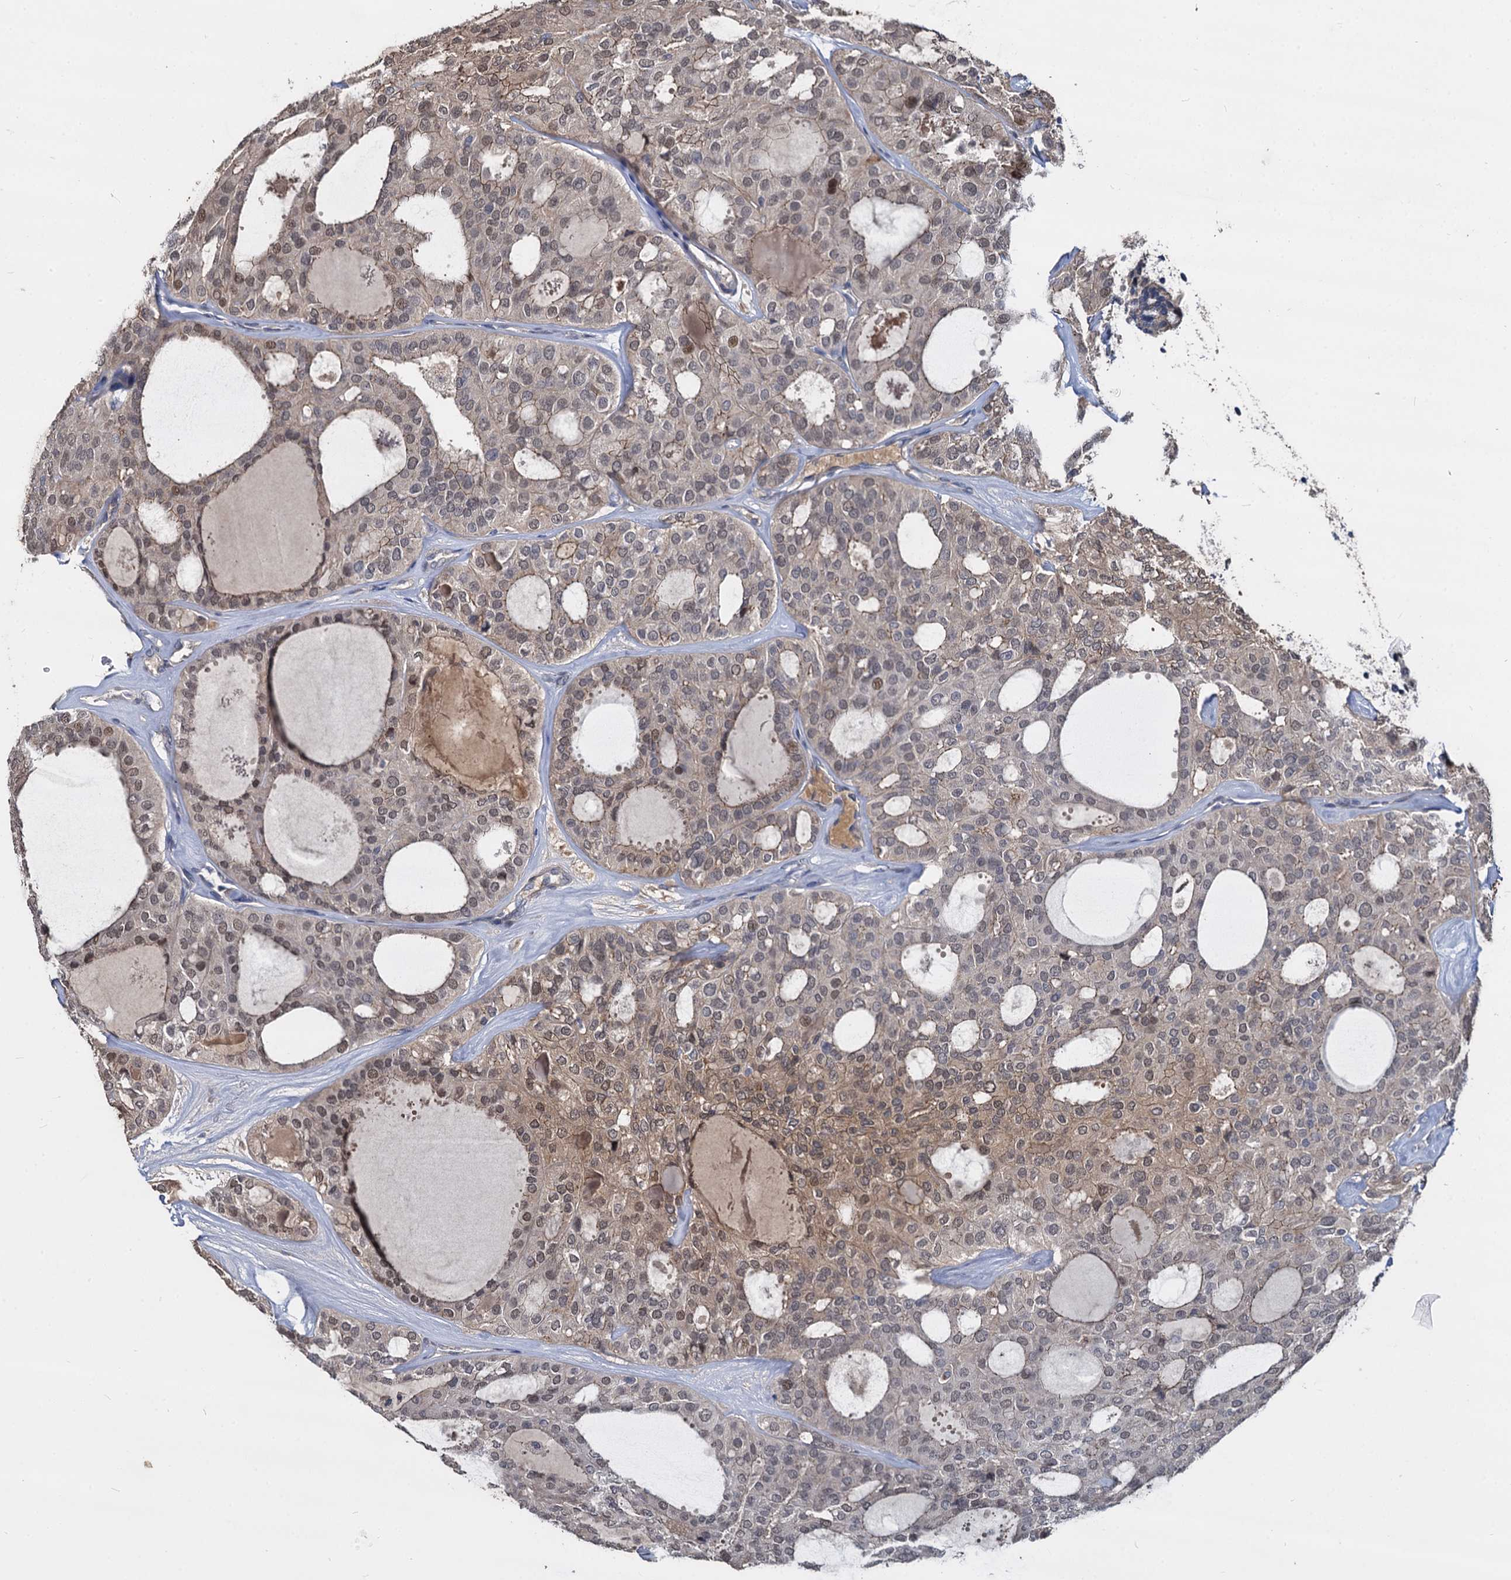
{"staining": {"intensity": "weak", "quantity": "25%-75%", "location": "cytoplasmic/membranous,nuclear"}, "tissue": "thyroid cancer", "cell_type": "Tumor cells", "image_type": "cancer", "snomed": [{"axis": "morphology", "description": "Follicular adenoma carcinoma, NOS"}, {"axis": "topography", "description": "Thyroid gland"}], "caption": "A brown stain highlights weak cytoplasmic/membranous and nuclear expression of a protein in human follicular adenoma carcinoma (thyroid) tumor cells.", "gene": "CCDC184", "patient": {"sex": "male", "age": 75}}